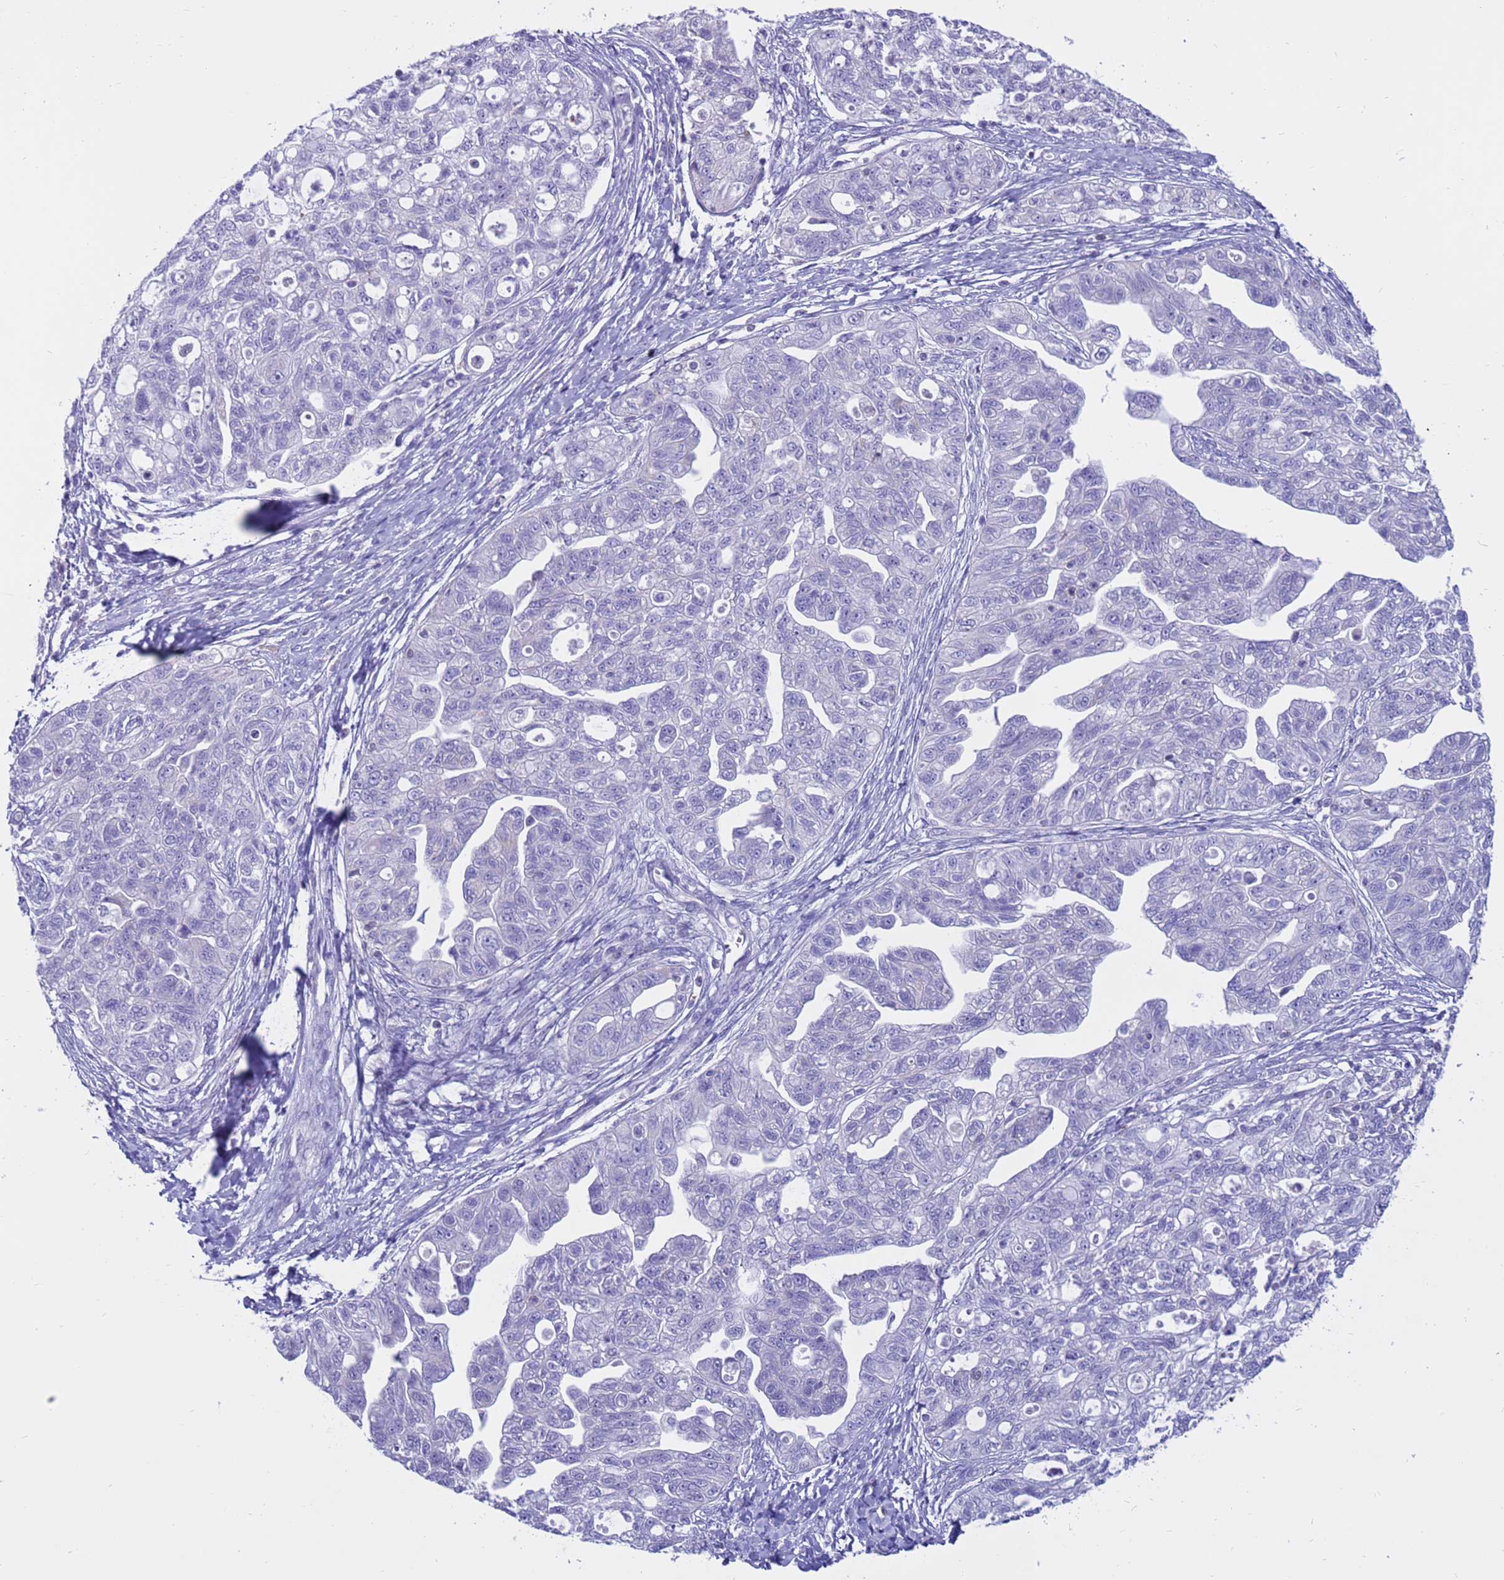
{"staining": {"intensity": "negative", "quantity": "none", "location": "none"}, "tissue": "ovarian cancer", "cell_type": "Tumor cells", "image_type": "cancer", "snomed": [{"axis": "morphology", "description": "Carcinoma, NOS"}, {"axis": "morphology", "description": "Cystadenocarcinoma, serous, NOS"}, {"axis": "topography", "description": "Ovary"}], "caption": "High power microscopy photomicrograph of an IHC photomicrograph of ovarian cancer (serous cystadenocarcinoma), revealing no significant positivity in tumor cells.", "gene": "PDE10A", "patient": {"sex": "female", "age": 69}}